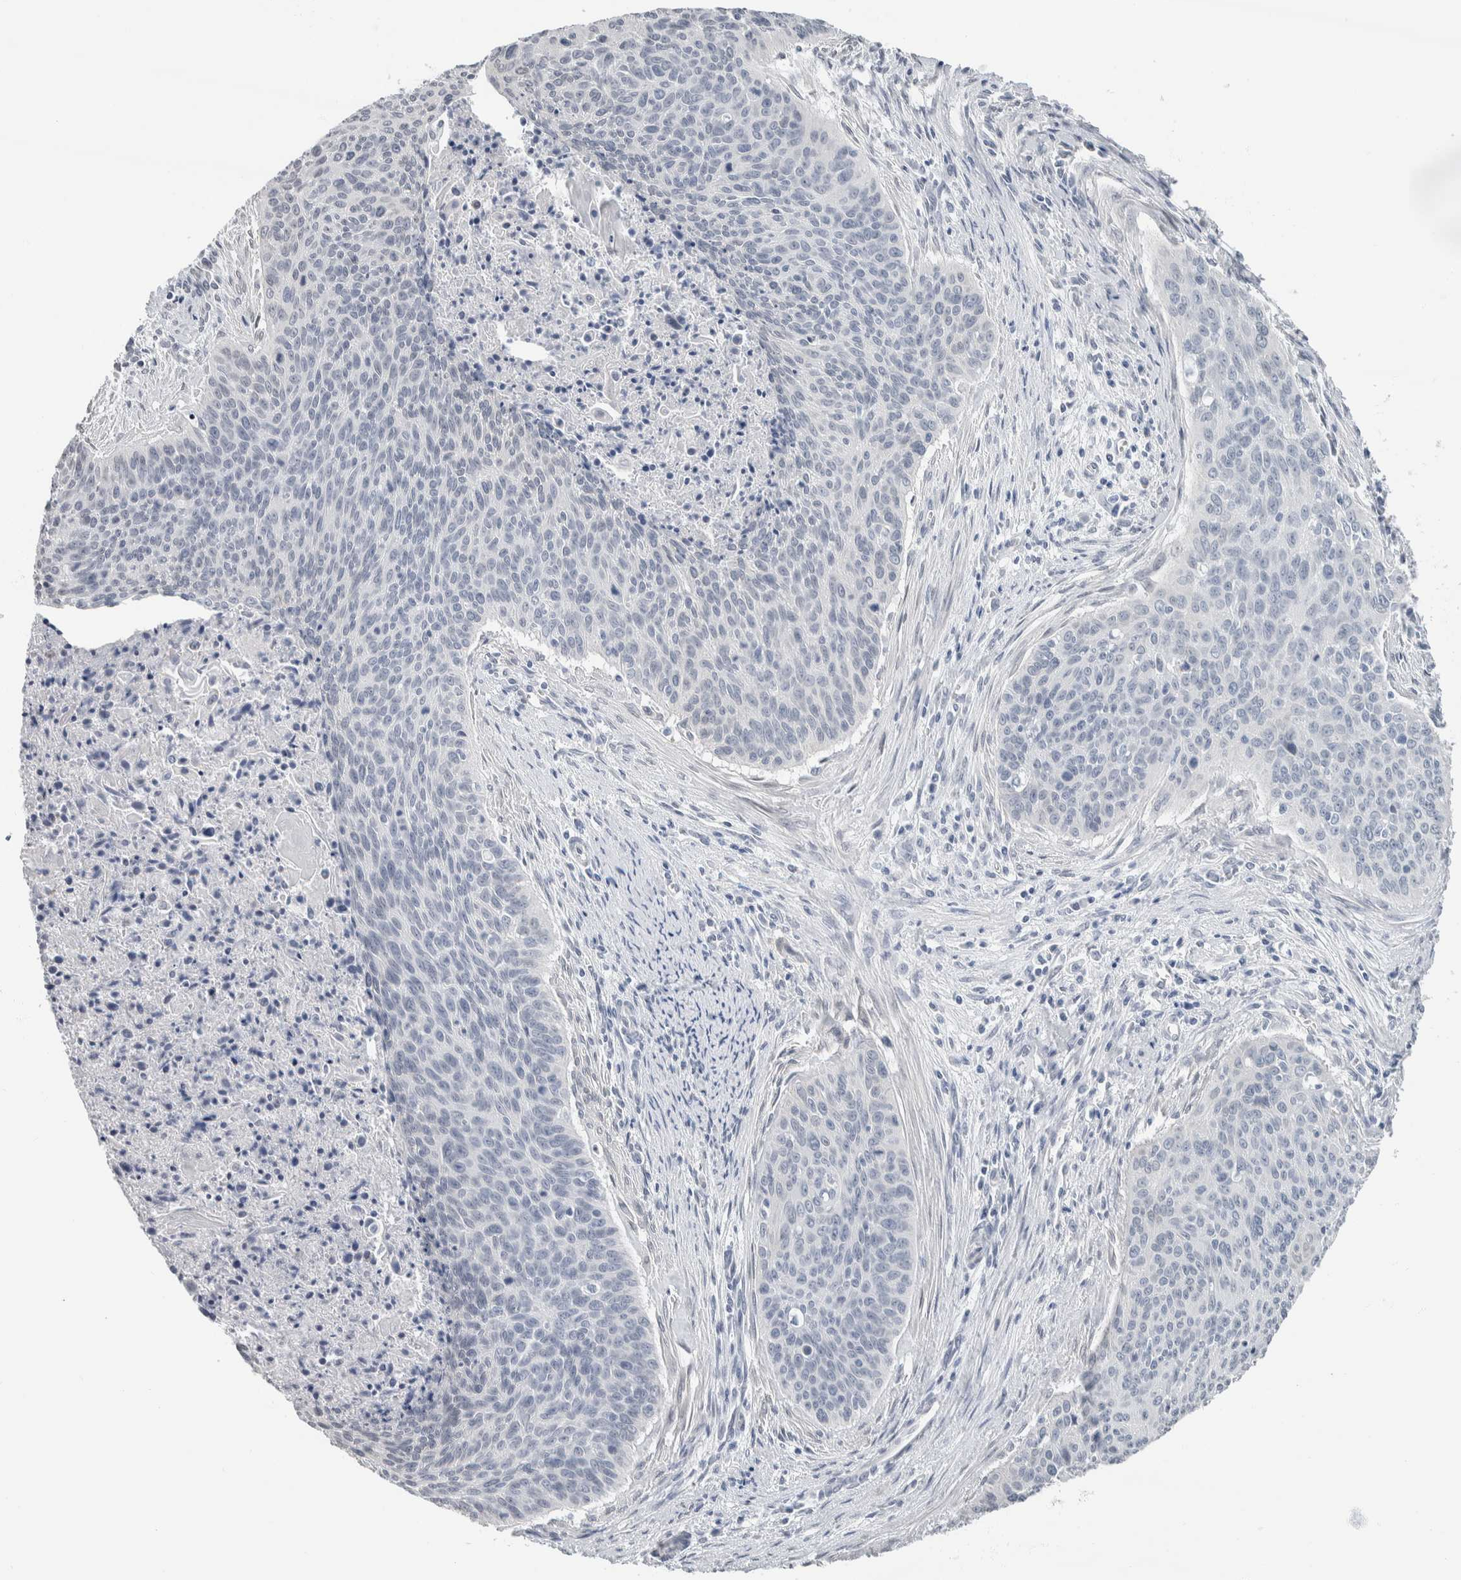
{"staining": {"intensity": "negative", "quantity": "none", "location": "none"}, "tissue": "cervical cancer", "cell_type": "Tumor cells", "image_type": "cancer", "snomed": [{"axis": "morphology", "description": "Squamous cell carcinoma, NOS"}, {"axis": "topography", "description": "Cervix"}], "caption": "Immunohistochemistry image of neoplastic tissue: squamous cell carcinoma (cervical) stained with DAB (3,3'-diaminobenzidine) exhibits no significant protein positivity in tumor cells.", "gene": "NEFM", "patient": {"sex": "female", "age": 55}}